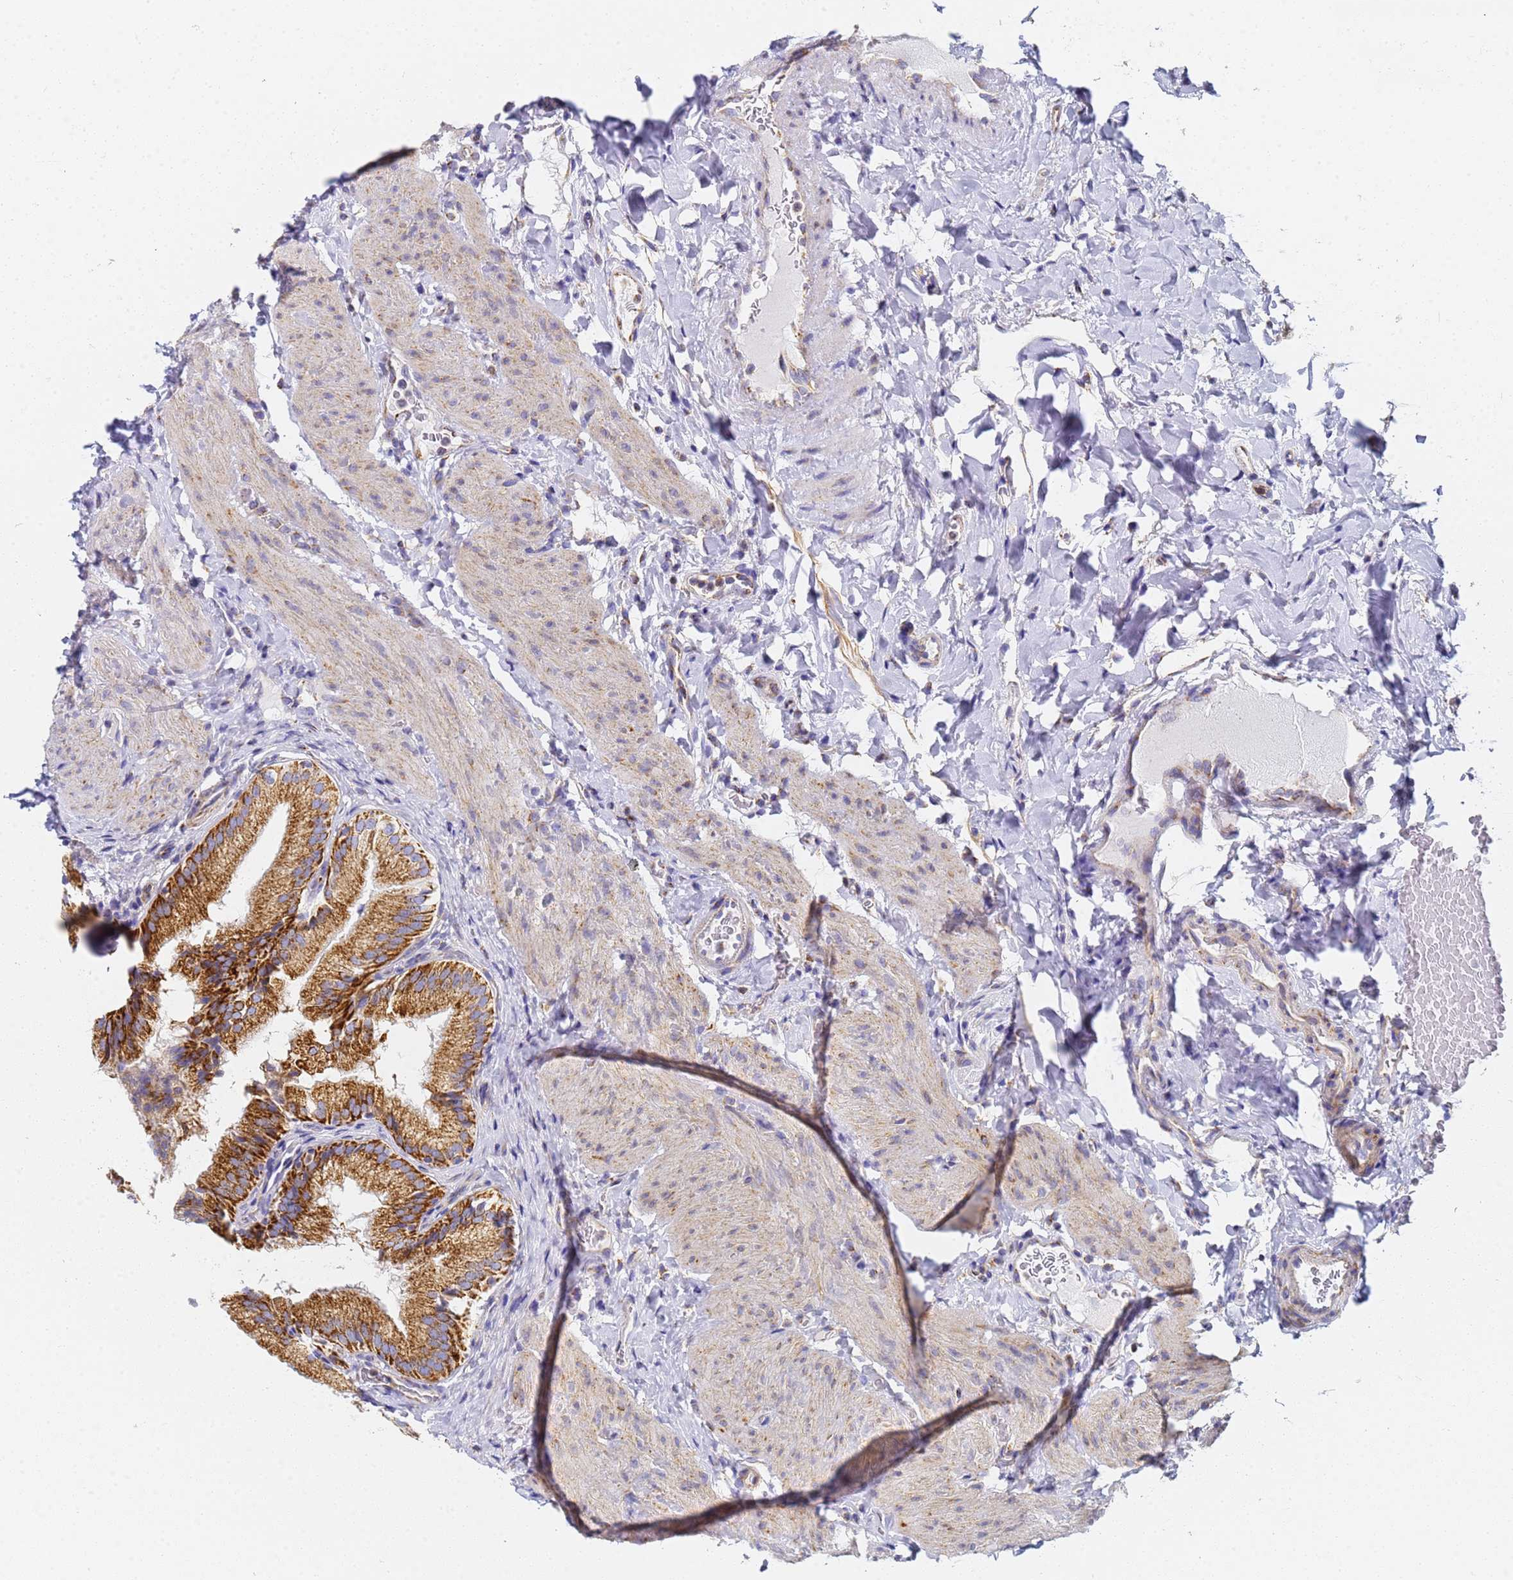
{"staining": {"intensity": "strong", "quantity": ">75%", "location": "cytoplasmic/membranous"}, "tissue": "gallbladder", "cell_type": "Glandular cells", "image_type": "normal", "snomed": [{"axis": "morphology", "description": "Normal tissue, NOS"}, {"axis": "topography", "description": "Gallbladder"}], "caption": "Brown immunohistochemical staining in unremarkable human gallbladder displays strong cytoplasmic/membranous expression in about >75% of glandular cells.", "gene": "CNIH4", "patient": {"sex": "female", "age": 30}}